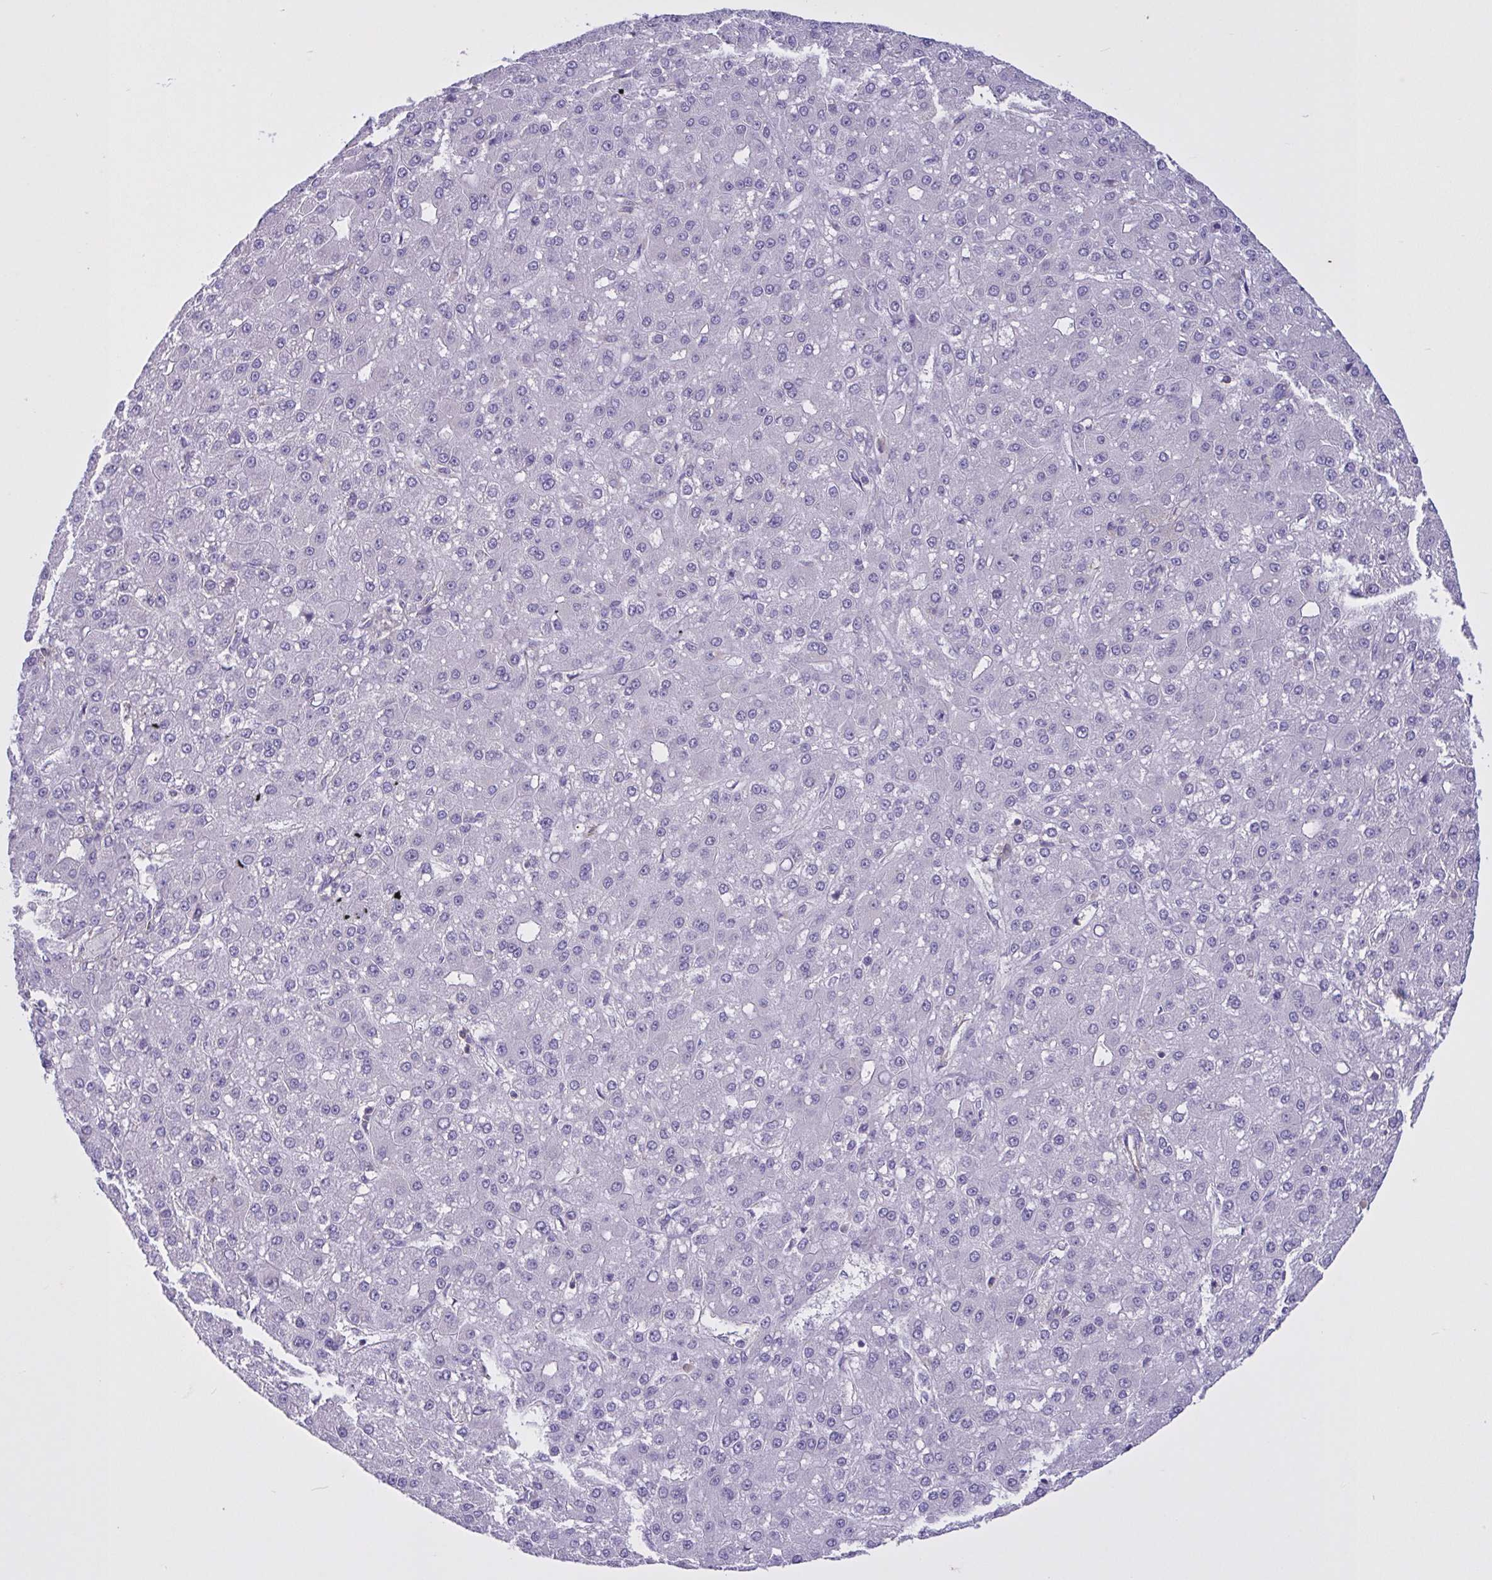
{"staining": {"intensity": "negative", "quantity": "none", "location": "none"}, "tissue": "liver cancer", "cell_type": "Tumor cells", "image_type": "cancer", "snomed": [{"axis": "morphology", "description": "Carcinoma, Hepatocellular, NOS"}, {"axis": "topography", "description": "Liver"}], "caption": "Immunohistochemistry histopathology image of neoplastic tissue: human liver hepatocellular carcinoma stained with DAB displays no significant protein positivity in tumor cells.", "gene": "OR51M1", "patient": {"sex": "male", "age": 67}}